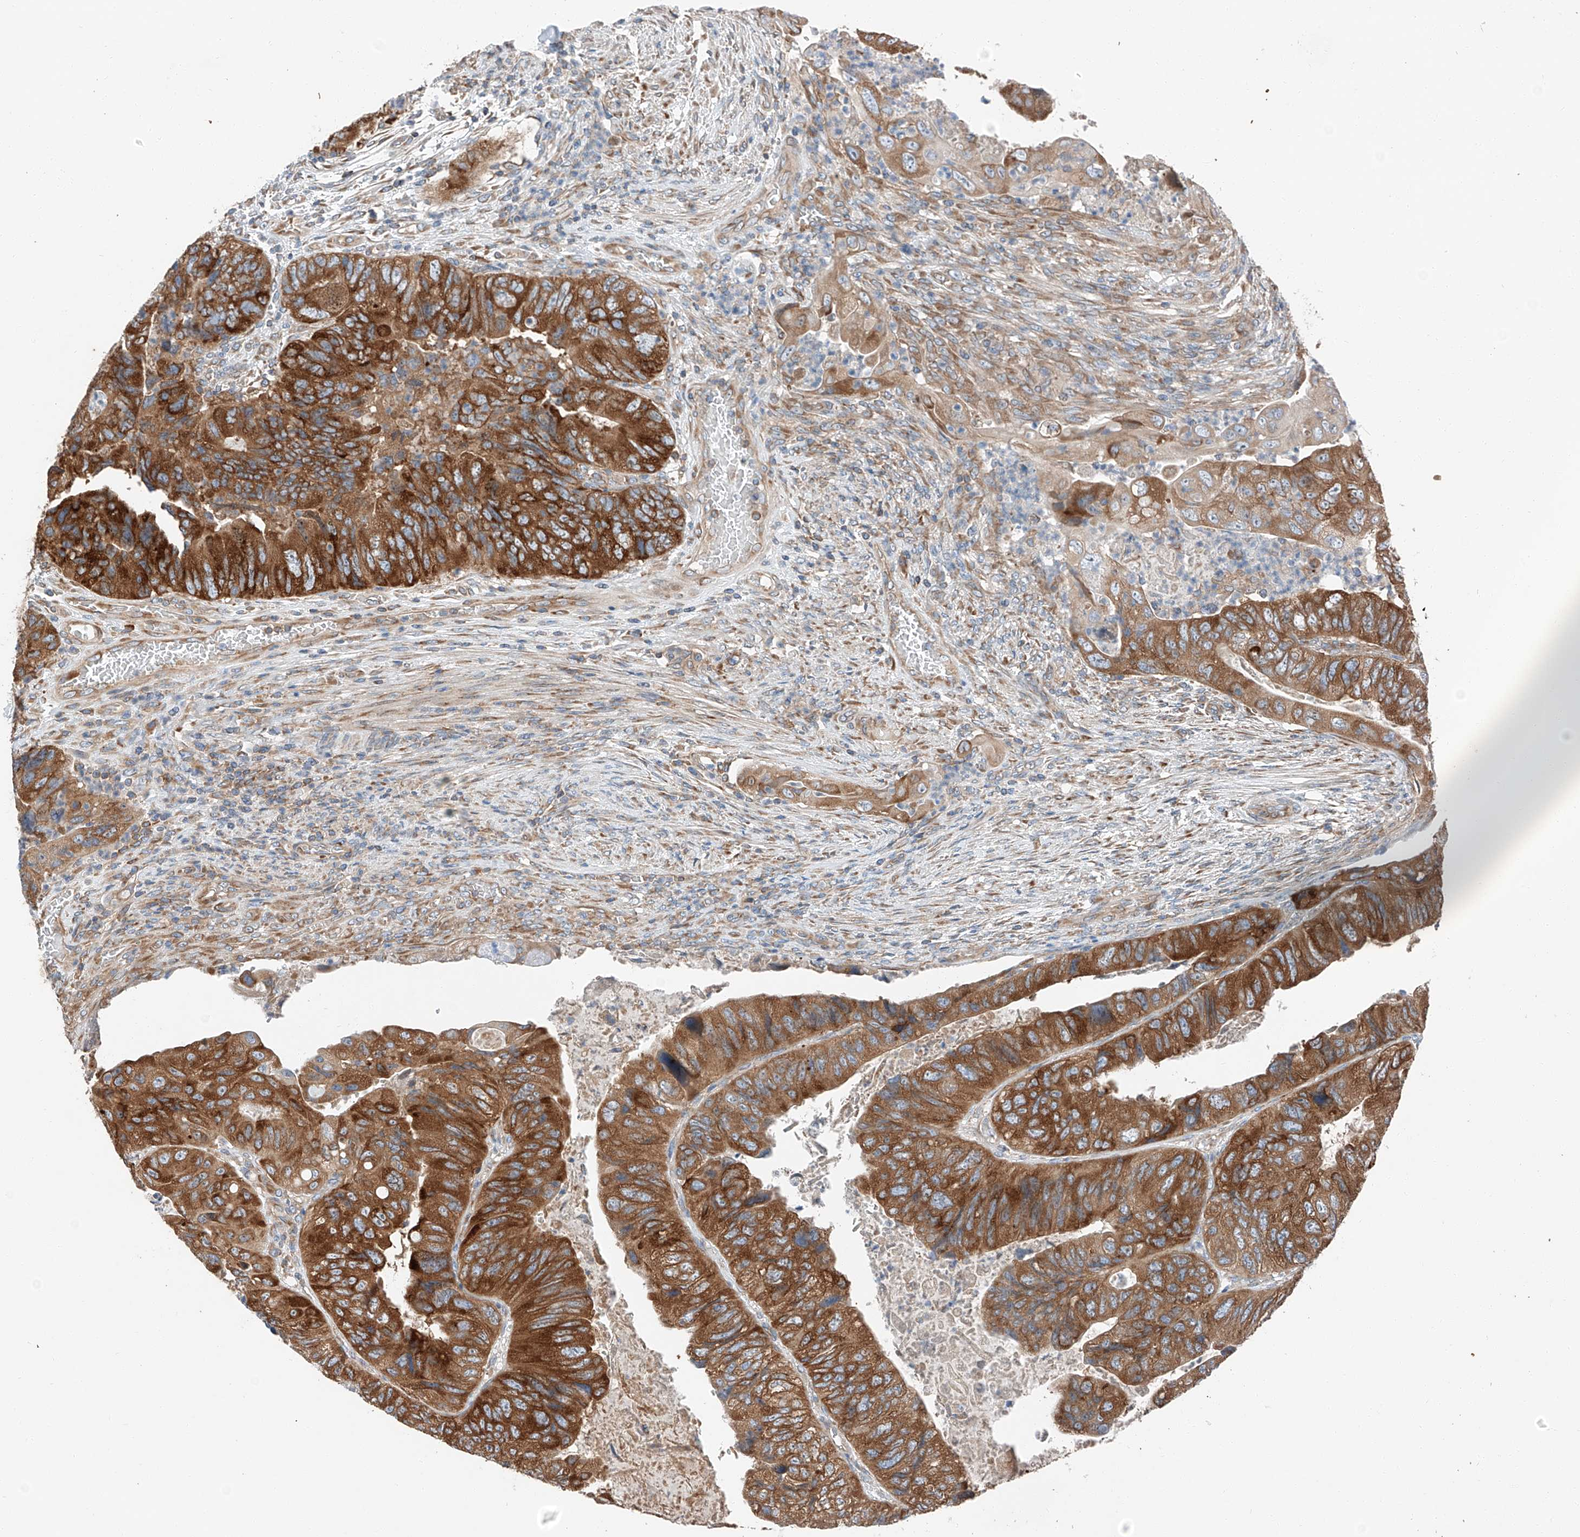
{"staining": {"intensity": "strong", "quantity": ">75%", "location": "cytoplasmic/membranous"}, "tissue": "colorectal cancer", "cell_type": "Tumor cells", "image_type": "cancer", "snomed": [{"axis": "morphology", "description": "Adenocarcinoma, NOS"}, {"axis": "topography", "description": "Rectum"}], "caption": "Immunohistochemical staining of human colorectal cancer displays strong cytoplasmic/membranous protein staining in approximately >75% of tumor cells.", "gene": "ZC3H15", "patient": {"sex": "male", "age": 63}}